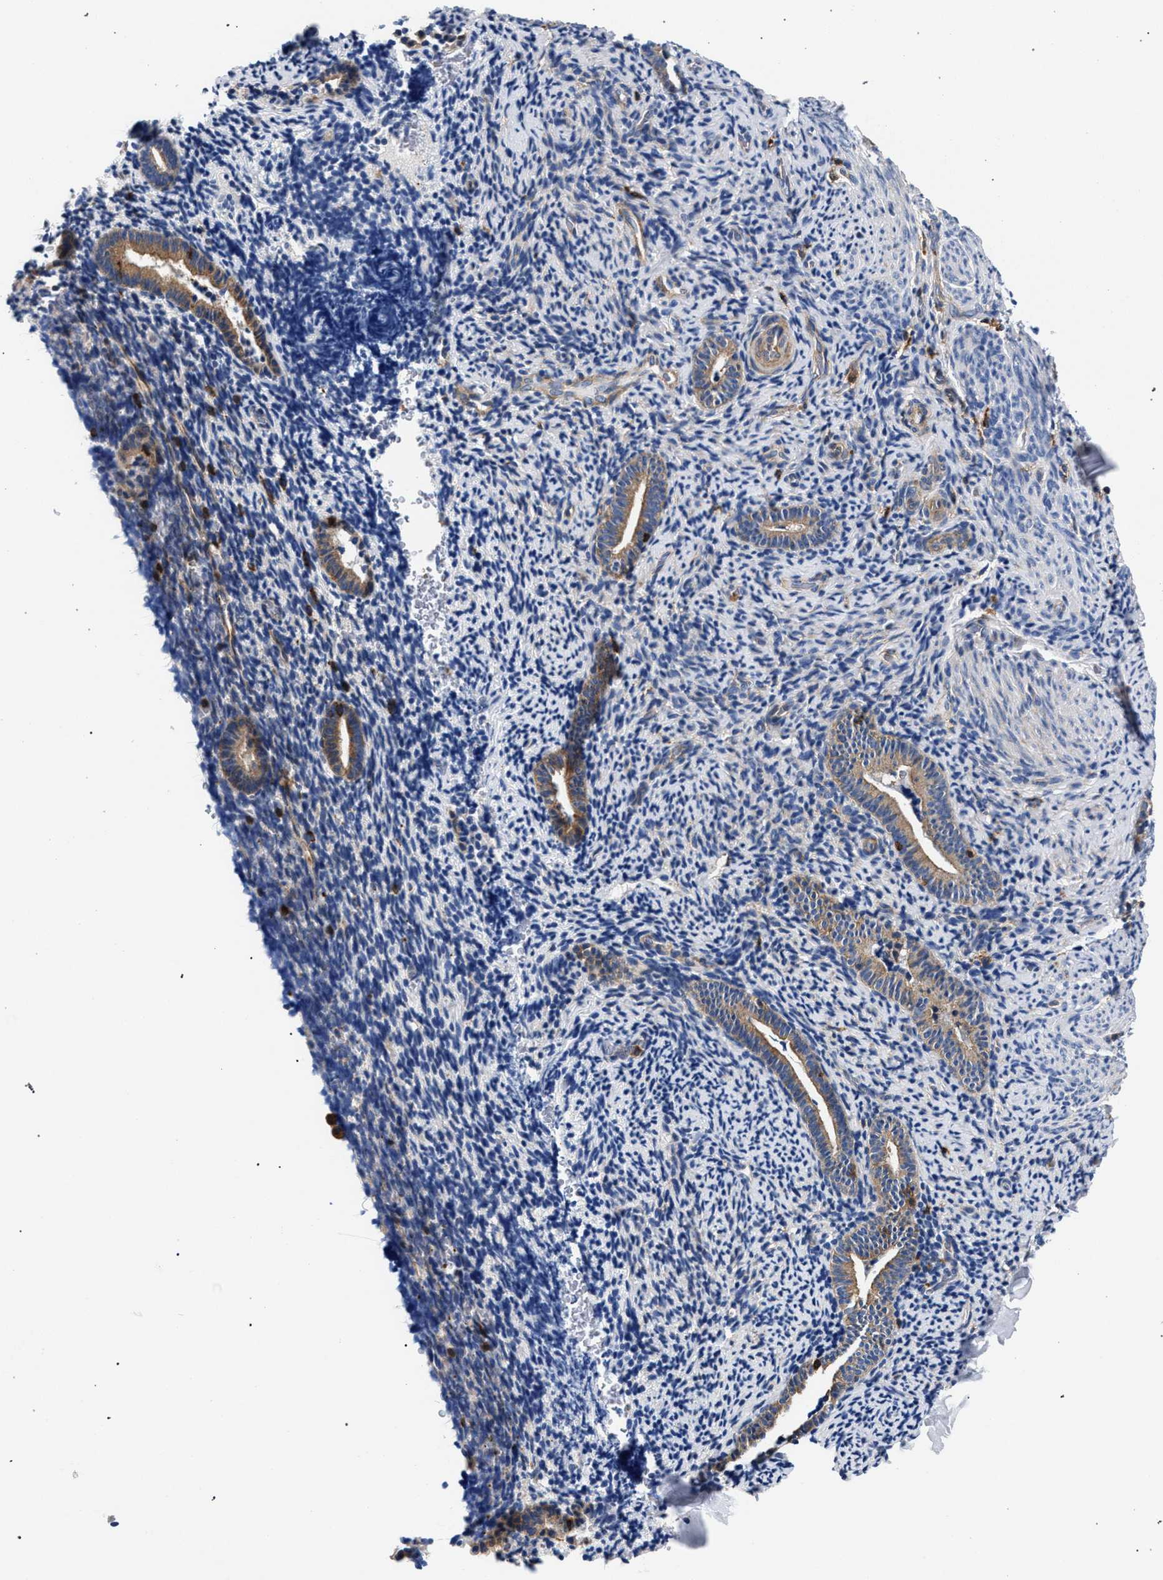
{"staining": {"intensity": "negative", "quantity": "none", "location": "none"}, "tissue": "endometrium", "cell_type": "Cells in endometrial stroma", "image_type": "normal", "snomed": [{"axis": "morphology", "description": "Normal tissue, NOS"}, {"axis": "topography", "description": "Endometrium"}], "caption": "An IHC histopathology image of unremarkable endometrium is shown. There is no staining in cells in endometrial stroma of endometrium.", "gene": "LASP1", "patient": {"sex": "female", "age": 51}}